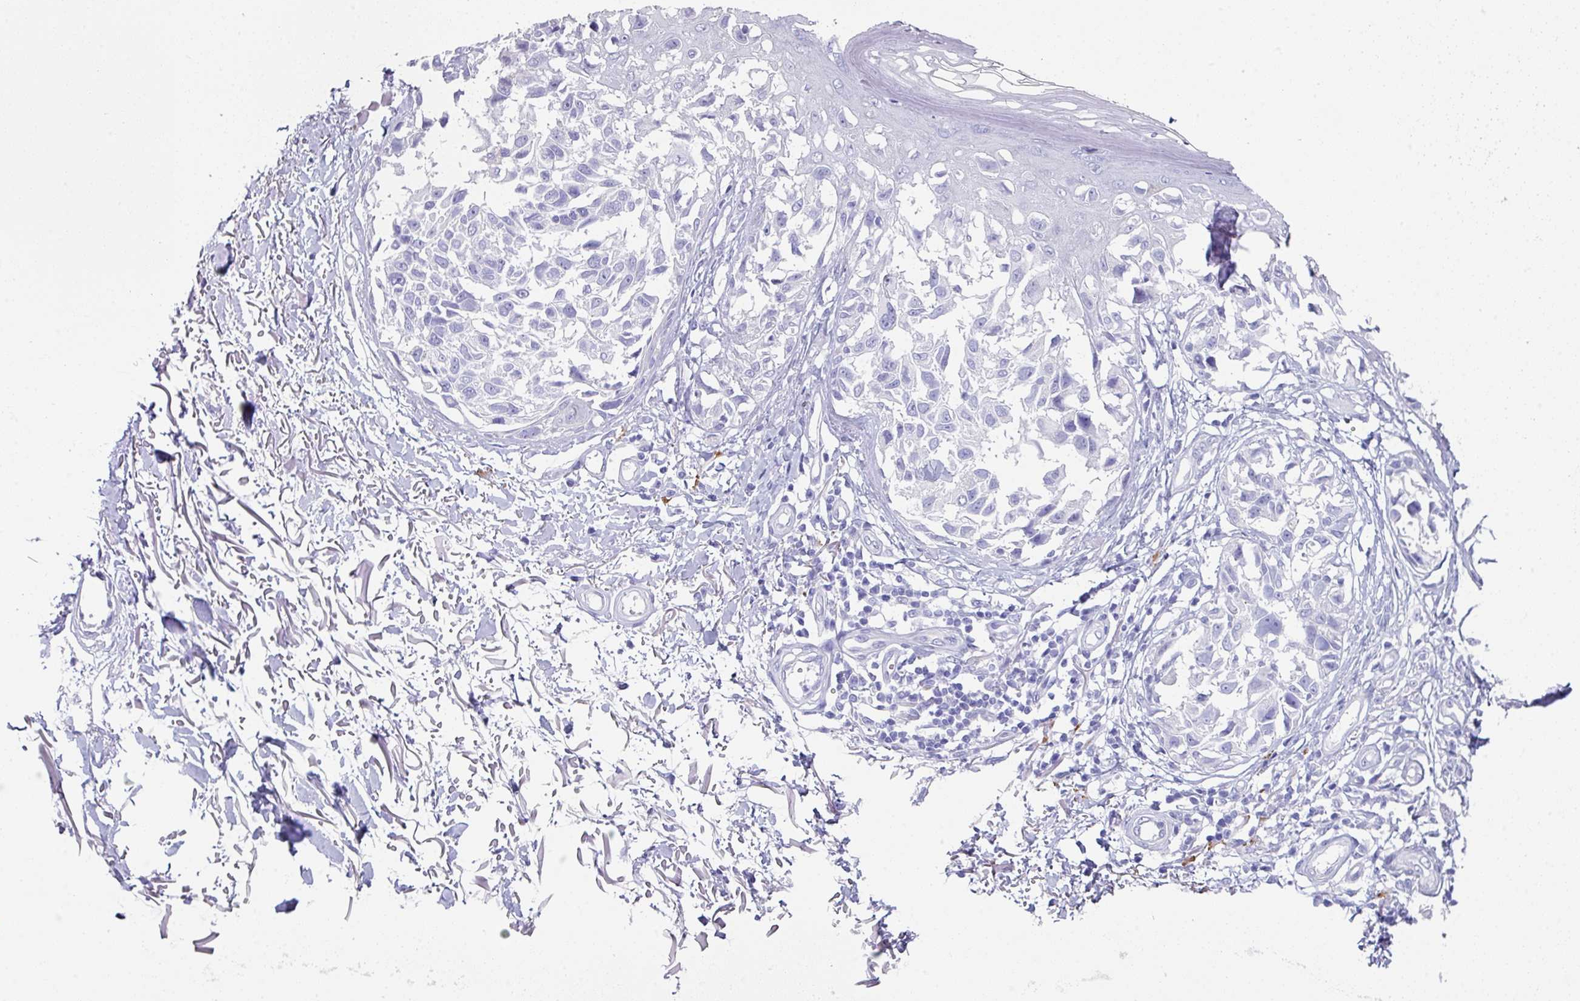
{"staining": {"intensity": "negative", "quantity": "none", "location": "none"}, "tissue": "melanoma", "cell_type": "Tumor cells", "image_type": "cancer", "snomed": [{"axis": "morphology", "description": "Malignant melanoma, NOS"}, {"axis": "topography", "description": "Skin"}], "caption": "A histopathology image of human malignant melanoma is negative for staining in tumor cells.", "gene": "PEX10", "patient": {"sex": "male", "age": 73}}